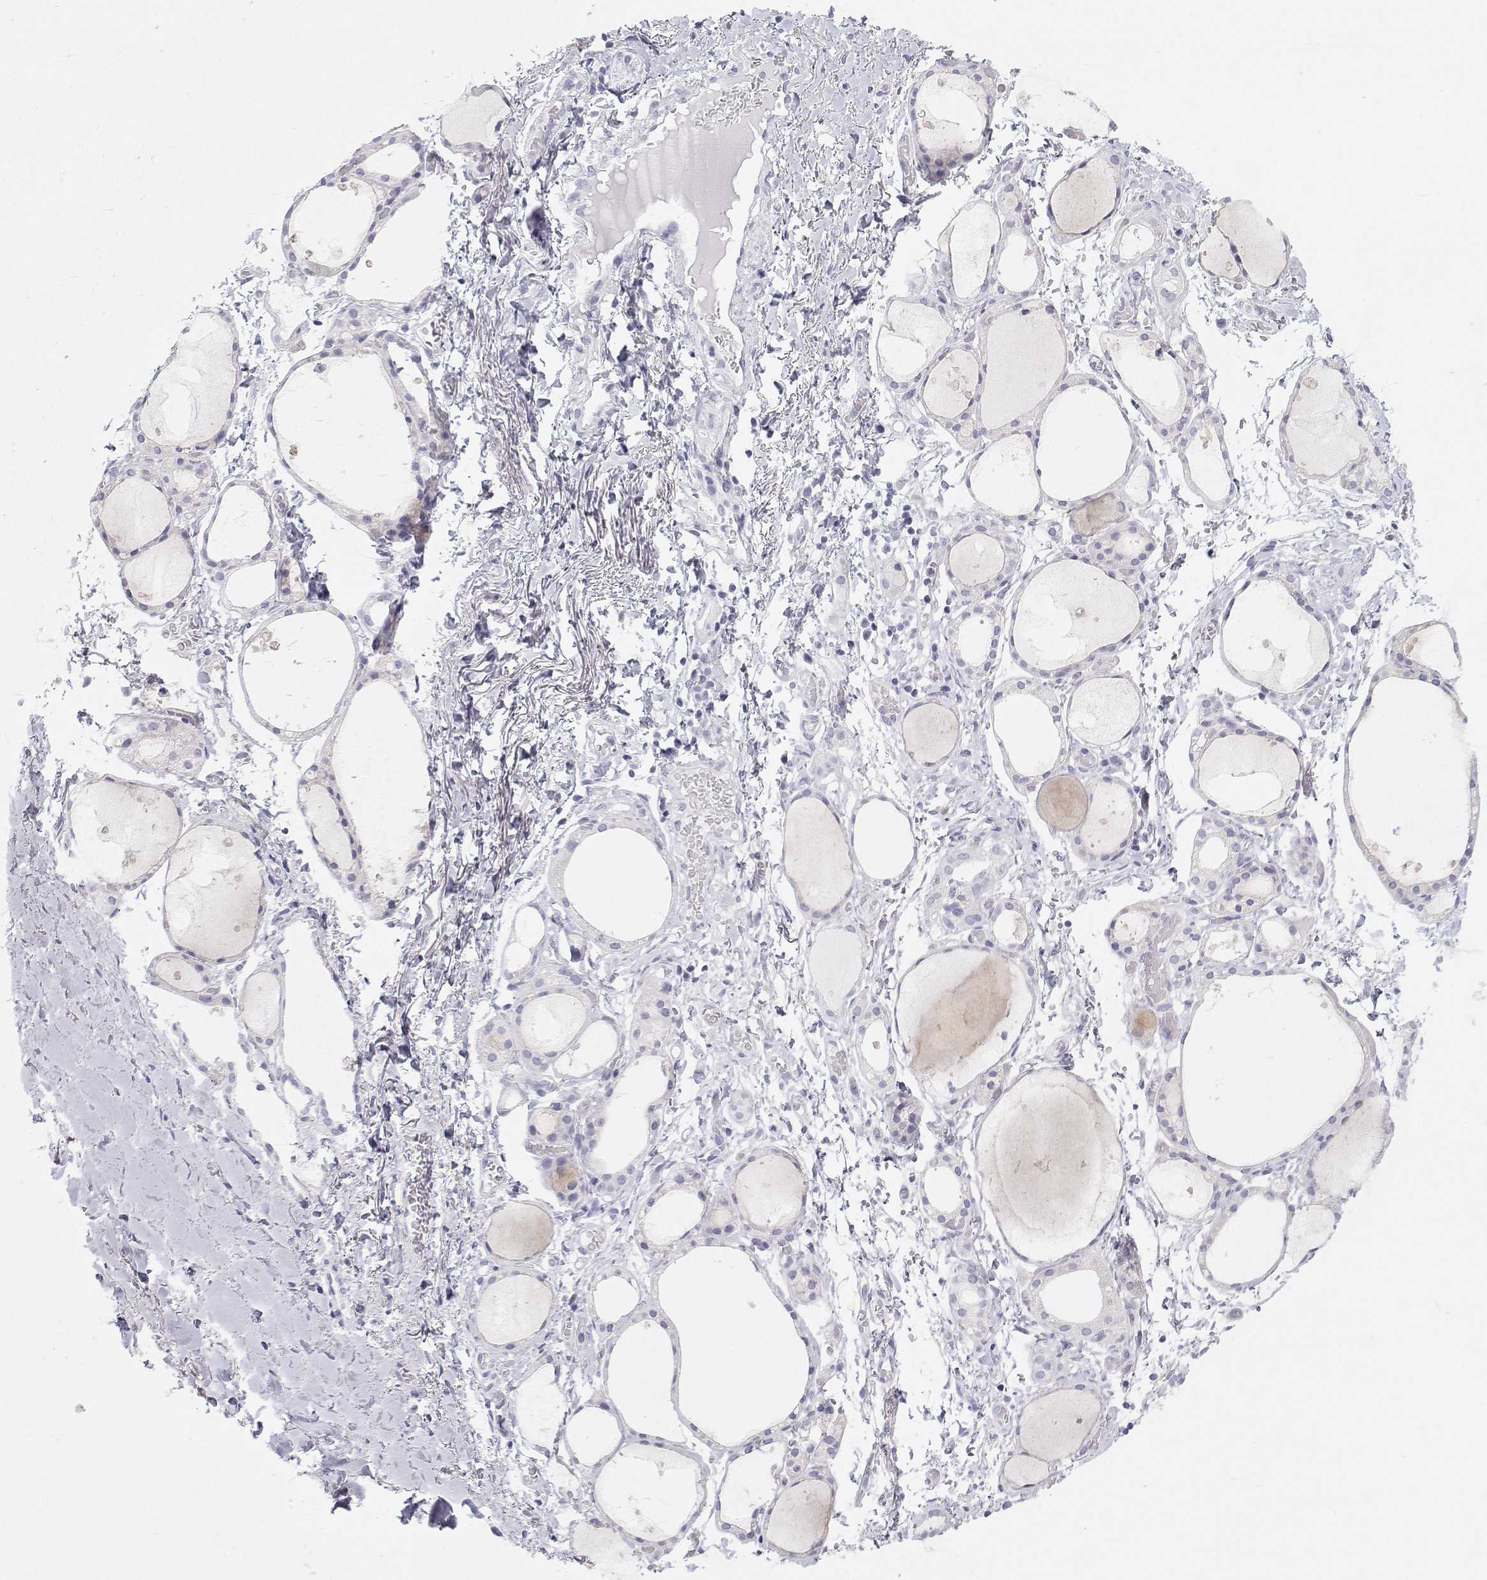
{"staining": {"intensity": "negative", "quantity": "none", "location": "none"}, "tissue": "thyroid gland", "cell_type": "Glandular cells", "image_type": "normal", "snomed": [{"axis": "morphology", "description": "Normal tissue, NOS"}, {"axis": "topography", "description": "Thyroid gland"}], "caption": "This is an IHC photomicrograph of benign human thyroid gland. There is no positivity in glandular cells.", "gene": "TTN", "patient": {"sex": "male", "age": 68}}